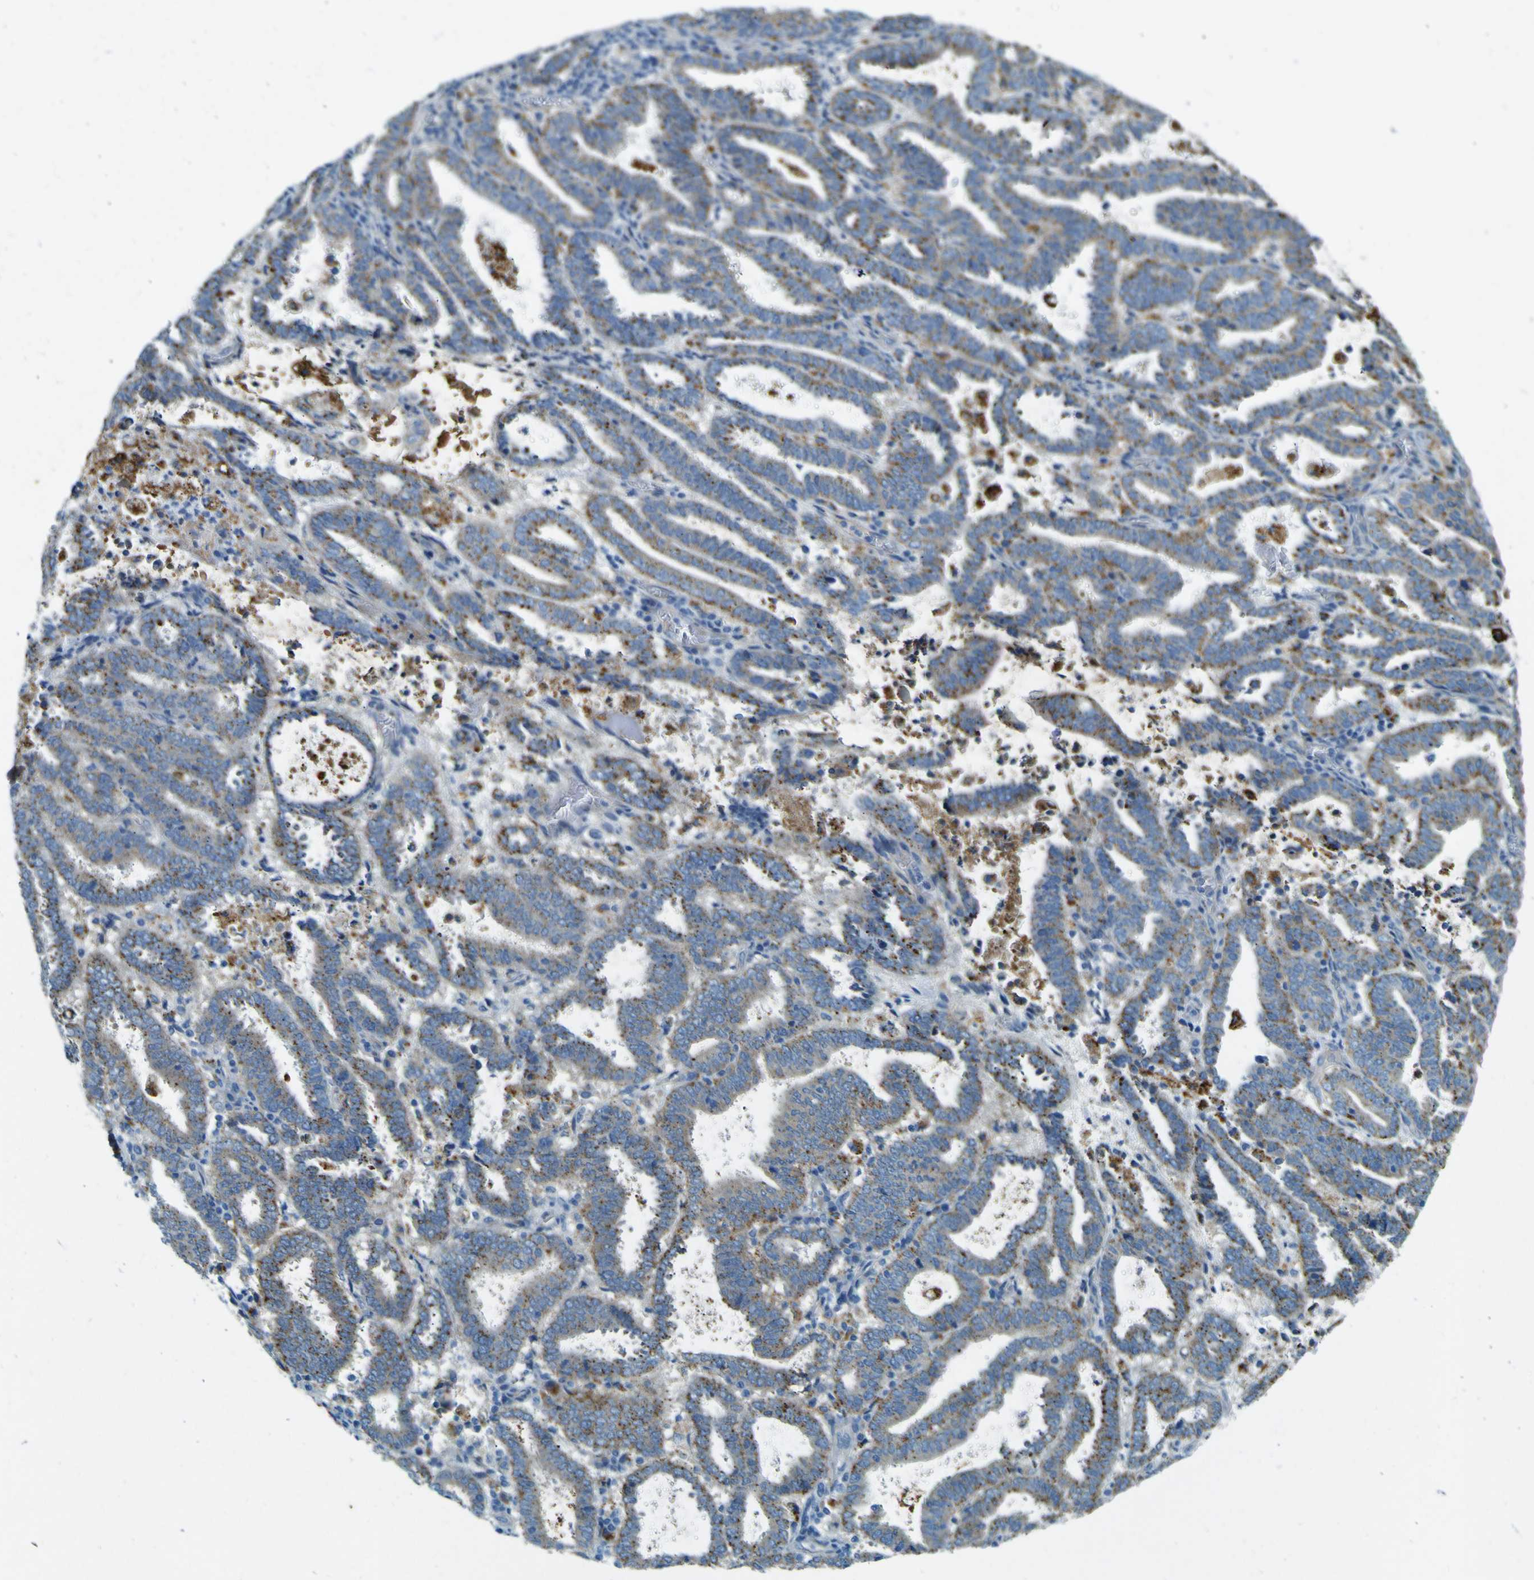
{"staining": {"intensity": "moderate", "quantity": "25%-75%", "location": "cytoplasmic/membranous"}, "tissue": "endometrial cancer", "cell_type": "Tumor cells", "image_type": "cancer", "snomed": [{"axis": "morphology", "description": "Adenocarcinoma, NOS"}, {"axis": "topography", "description": "Uterus"}], "caption": "Immunohistochemical staining of adenocarcinoma (endometrial) reveals medium levels of moderate cytoplasmic/membranous staining in about 25%-75% of tumor cells.", "gene": "PDE9A", "patient": {"sex": "female", "age": 83}}